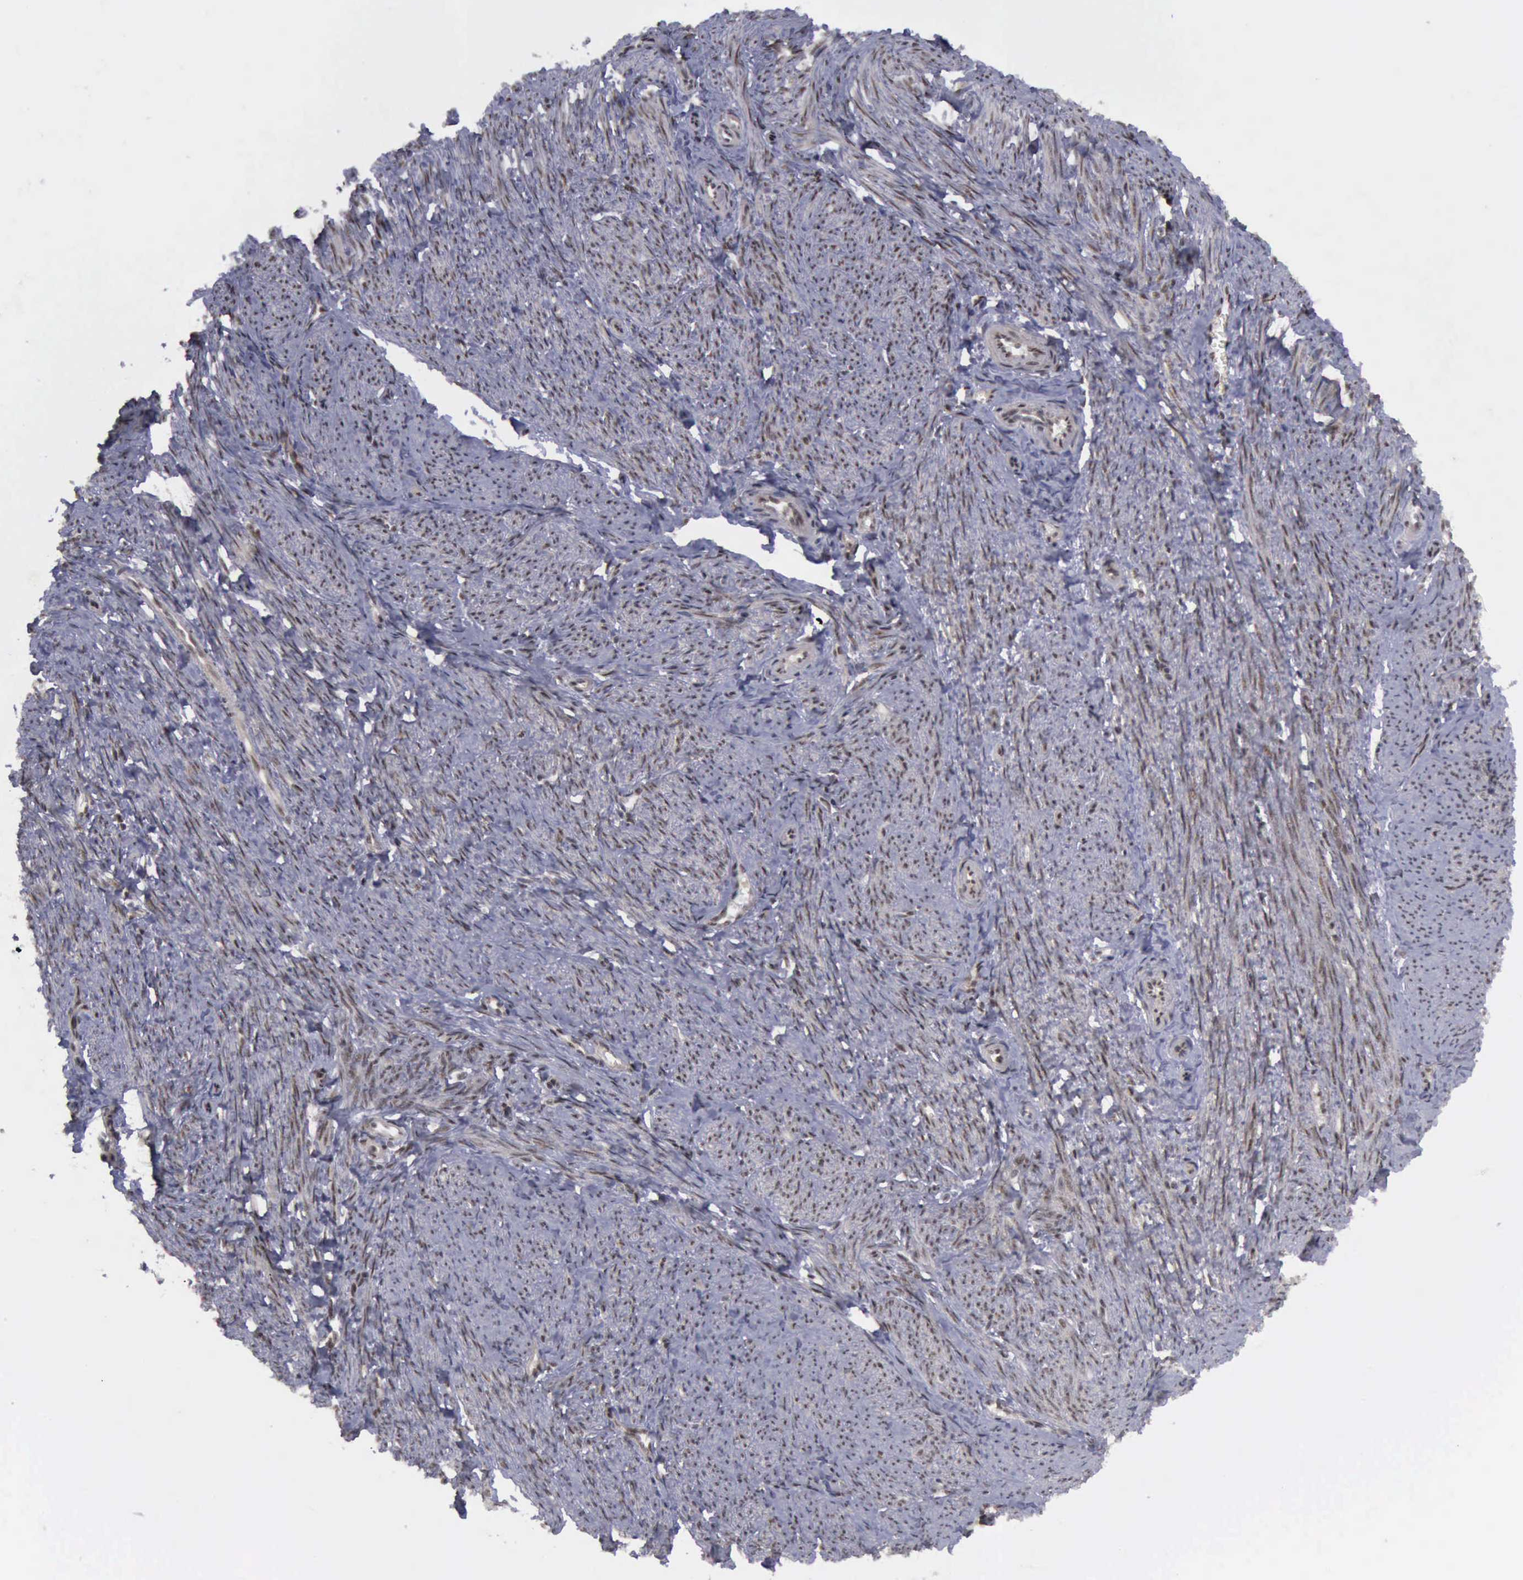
{"staining": {"intensity": "strong", "quantity": ">75%", "location": "nuclear"}, "tissue": "smooth muscle", "cell_type": "Smooth muscle cells", "image_type": "normal", "snomed": [{"axis": "morphology", "description": "Normal tissue, NOS"}, {"axis": "topography", "description": "Smooth muscle"}, {"axis": "topography", "description": "Cervix"}], "caption": "Normal smooth muscle was stained to show a protein in brown. There is high levels of strong nuclear staining in about >75% of smooth muscle cells.", "gene": "ATM", "patient": {"sex": "female", "age": 70}}